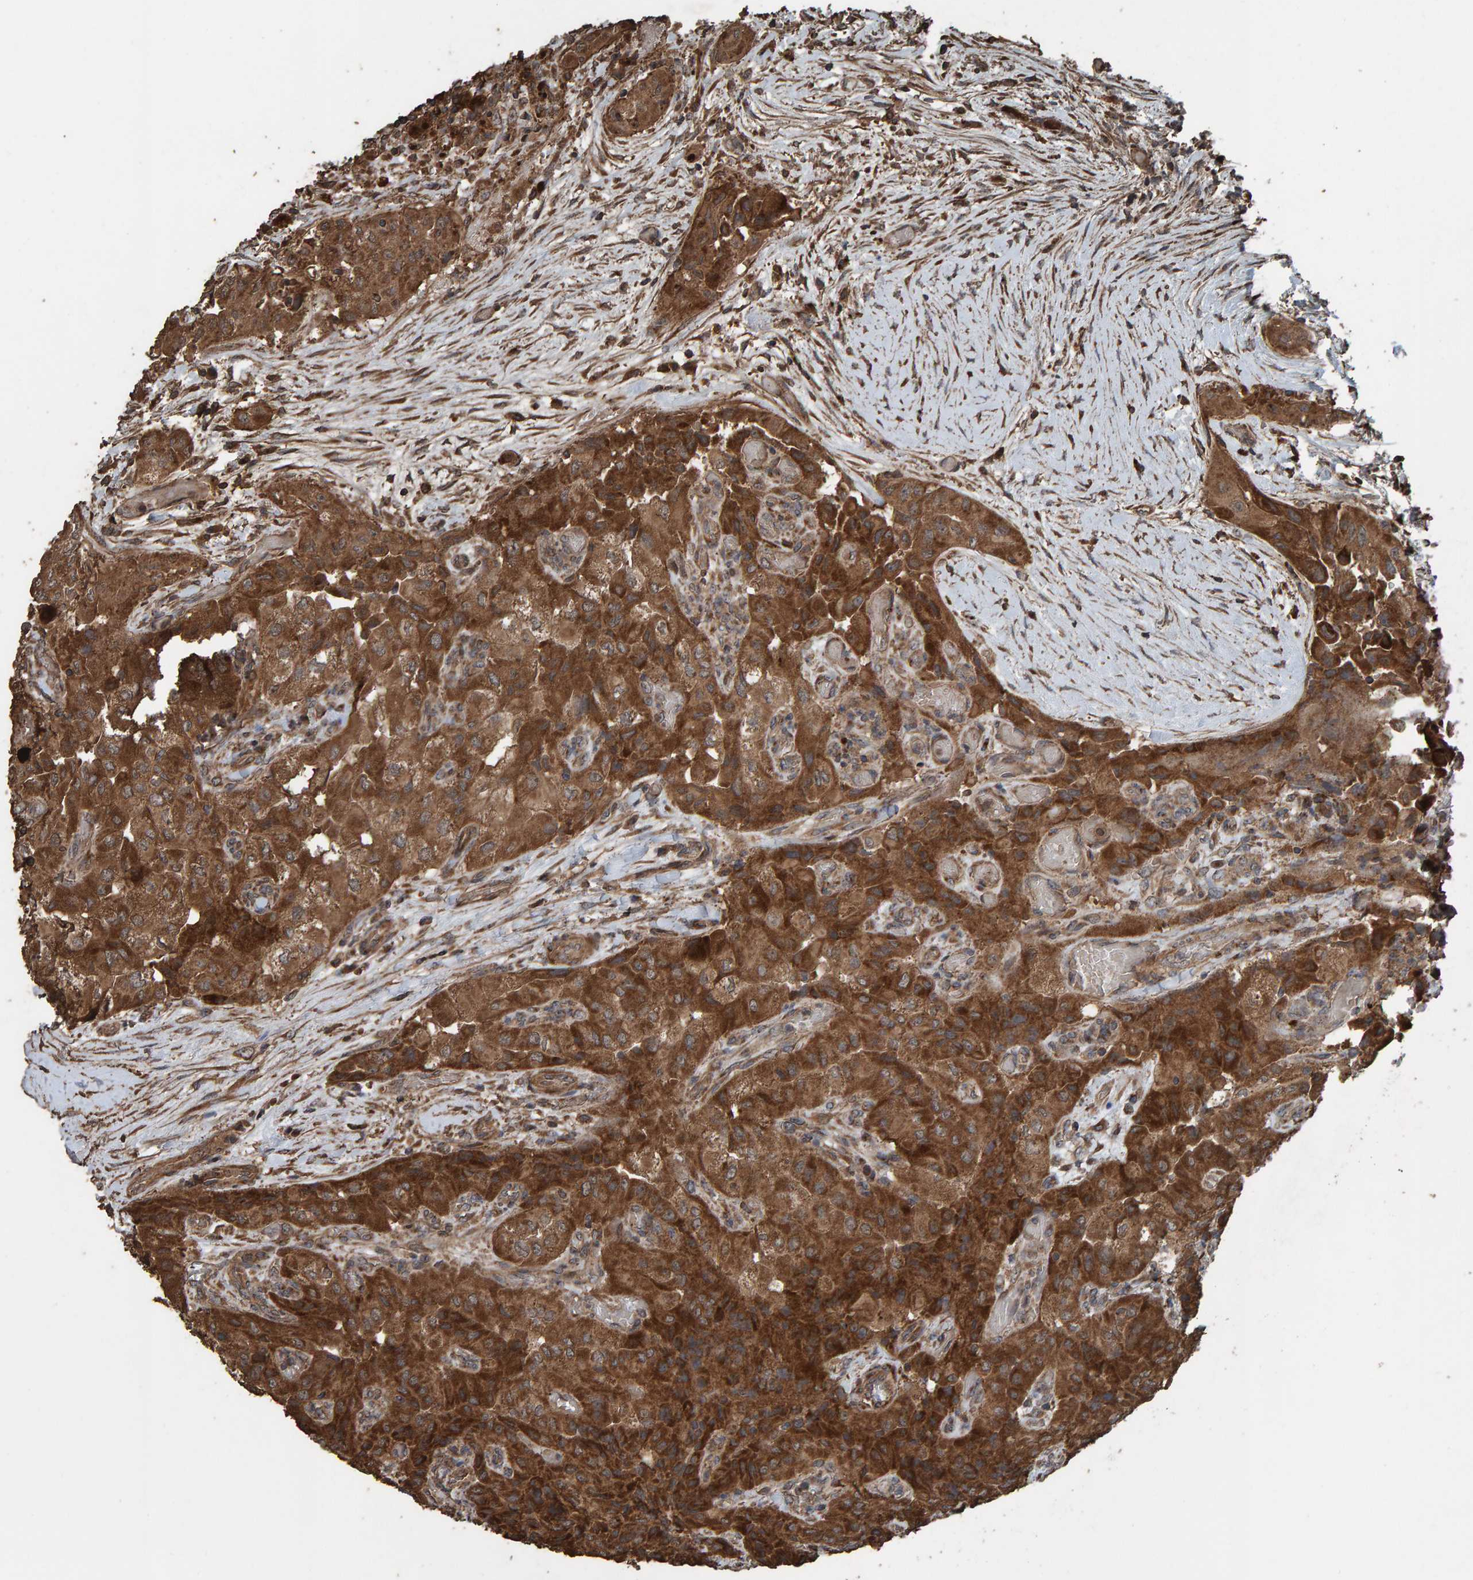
{"staining": {"intensity": "strong", "quantity": "25%-75%", "location": "cytoplasmic/membranous"}, "tissue": "thyroid cancer", "cell_type": "Tumor cells", "image_type": "cancer", "snomed": [{"axis": "morphology", "description": "Papillary adenocarcinoma, NOS"}, {"axis": "topography", "description": "Thyroid gland"}], "caption": "An IHC photomicrograph of neoplastic tissue is shown. Protein staining in brown shows strong cytoplasmic/membranous positivity in thyroid cancer within tumor cells.", "gene": "DUS1L", "patient": {"sex": "female", "age": 59}}